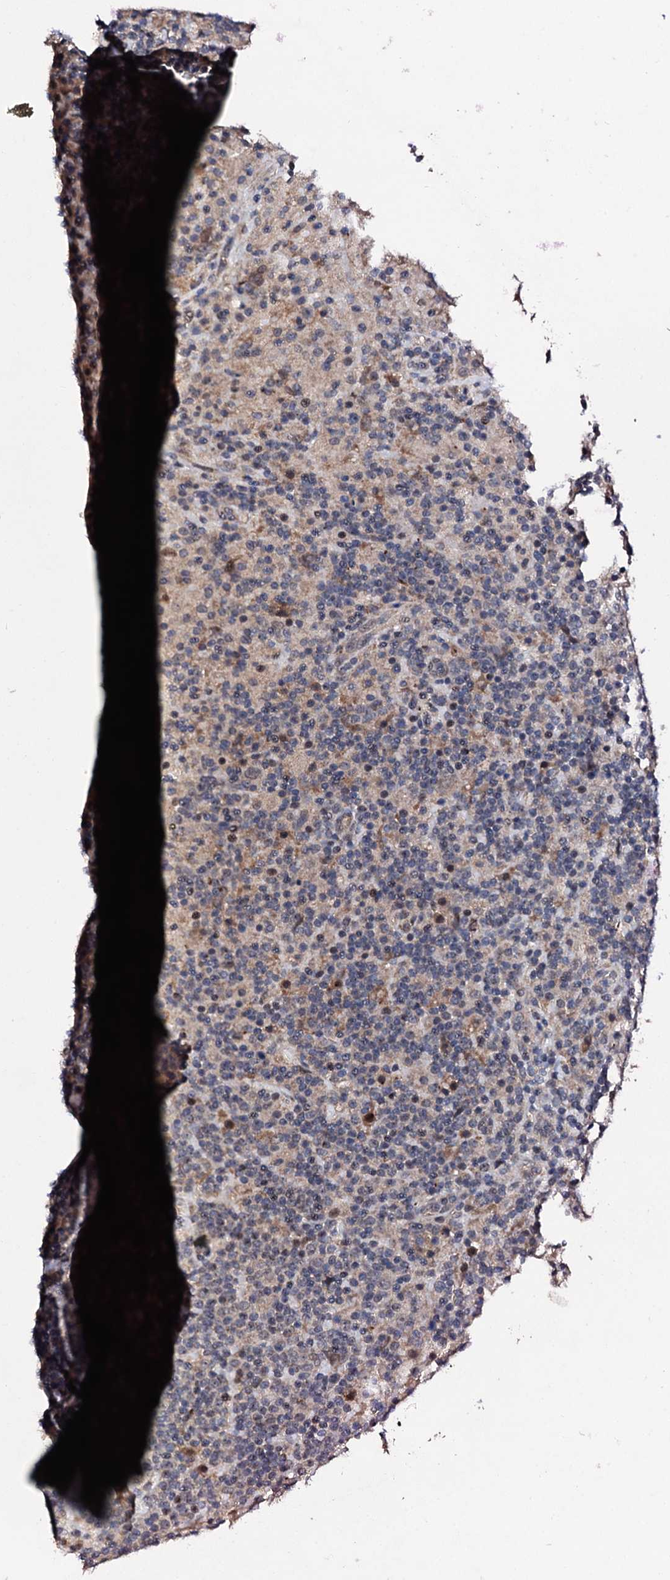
{"staining": {"intensity": "moderate", "quantity": ">75%", "location": "cytoplasmic/membranous"}, "tissue": "lymphoma", "cell_type": "Tumor cells", "image_type": "cancer", "snomed": [{"axis": "morphology", "description": "Hodgkin's disease, NOS"}, {"axis": "topography", "description": "Lymph node"}], "caption": "Moderate cytoplasmic/membranous positivity is present in approximately >75% of tumor cells in lymphoma. (Brightfield microscopy of DAB IHC at high magnification).", "gene": "IP6K1", "patient": {"sex": "male", "age": 70}}